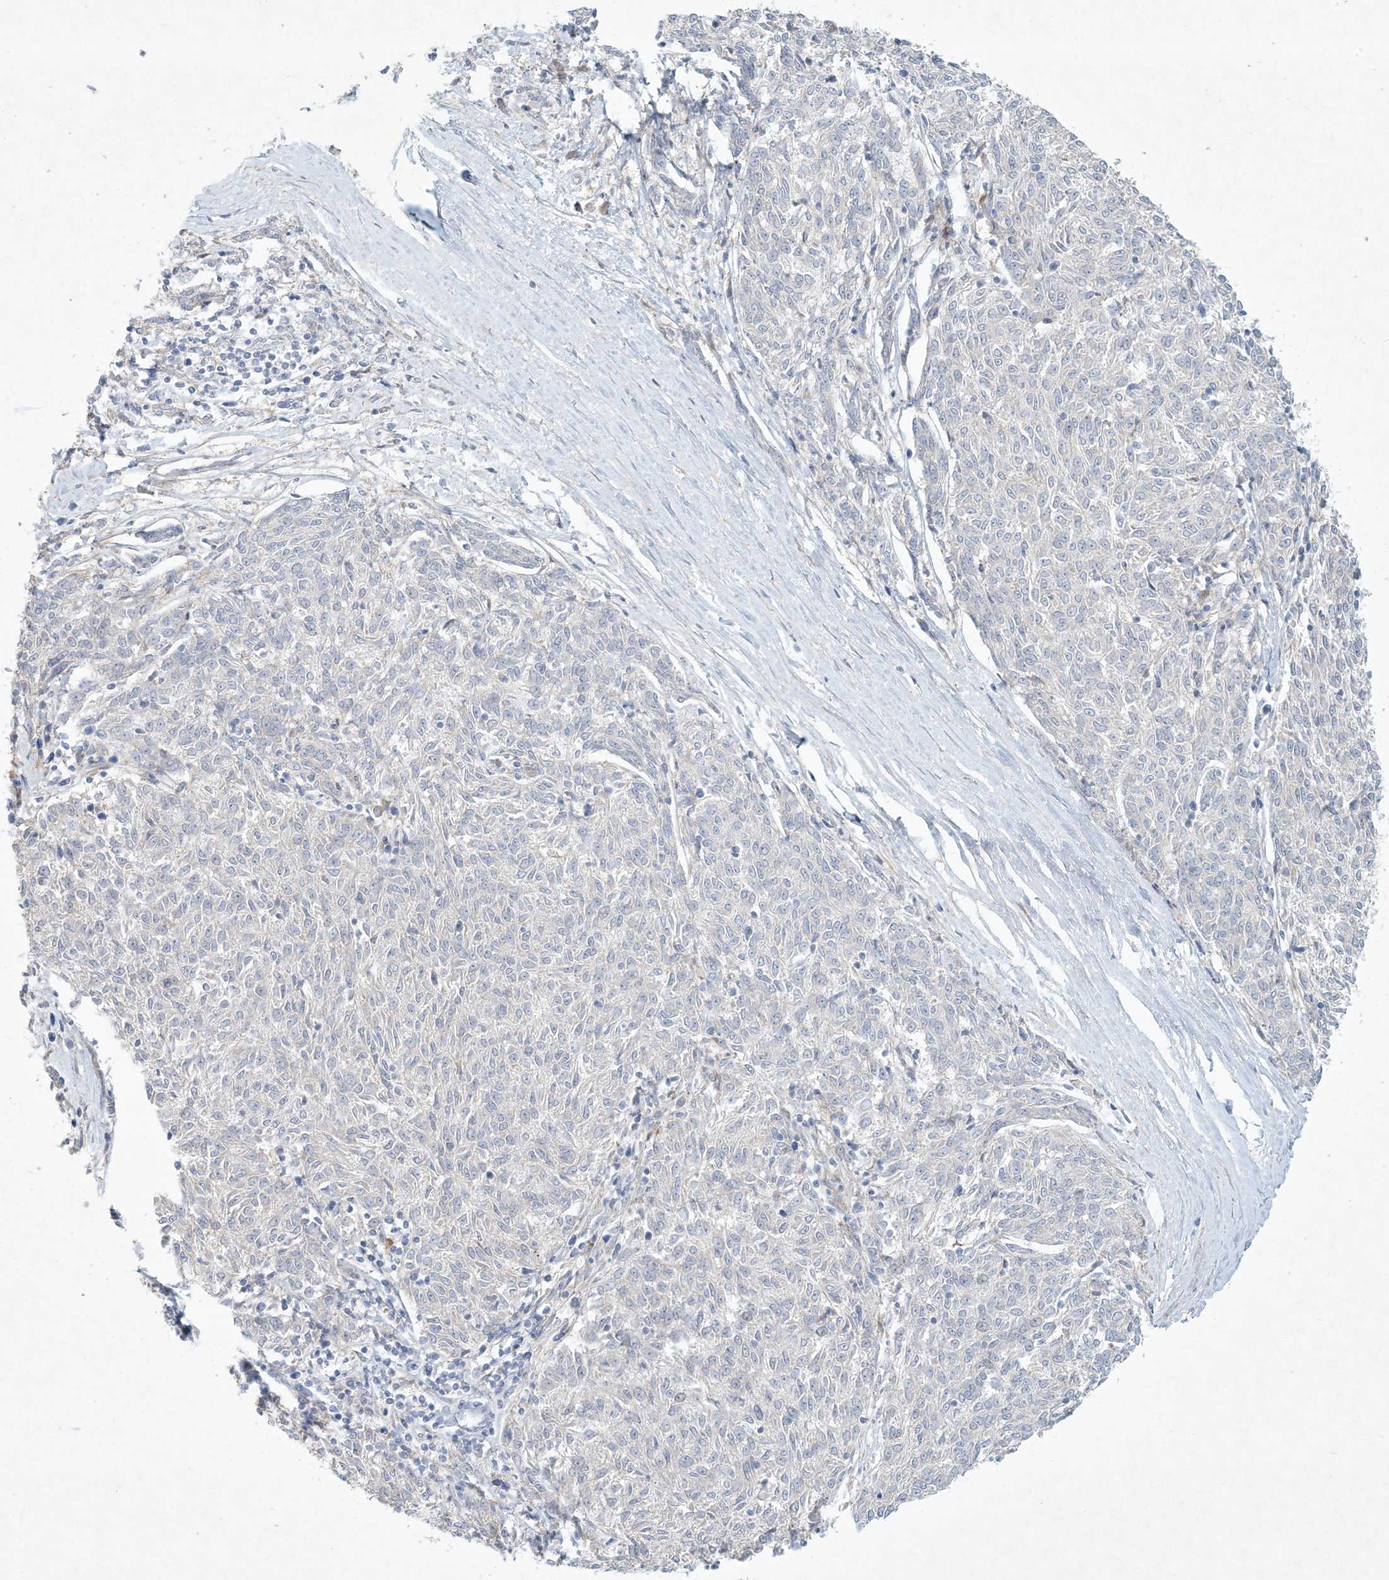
{"staining": {"intensity": "negative", "quantity": "none", "location": "none"}, "tissue": "melanoma", "cell_type": "Tumor cells", "image_type": "cancer", "snomed": [{"axis": "morphology", "description": "Malignant melanoma, NOS"}, {"axis": "topography", "description": "Skin"}], "caption": "An image of malignant melanoma stained for a protein shows no brown staining in tumor cells.", "gene": "ZNF385D", "patient": {"sex": "female", "age": 72}}